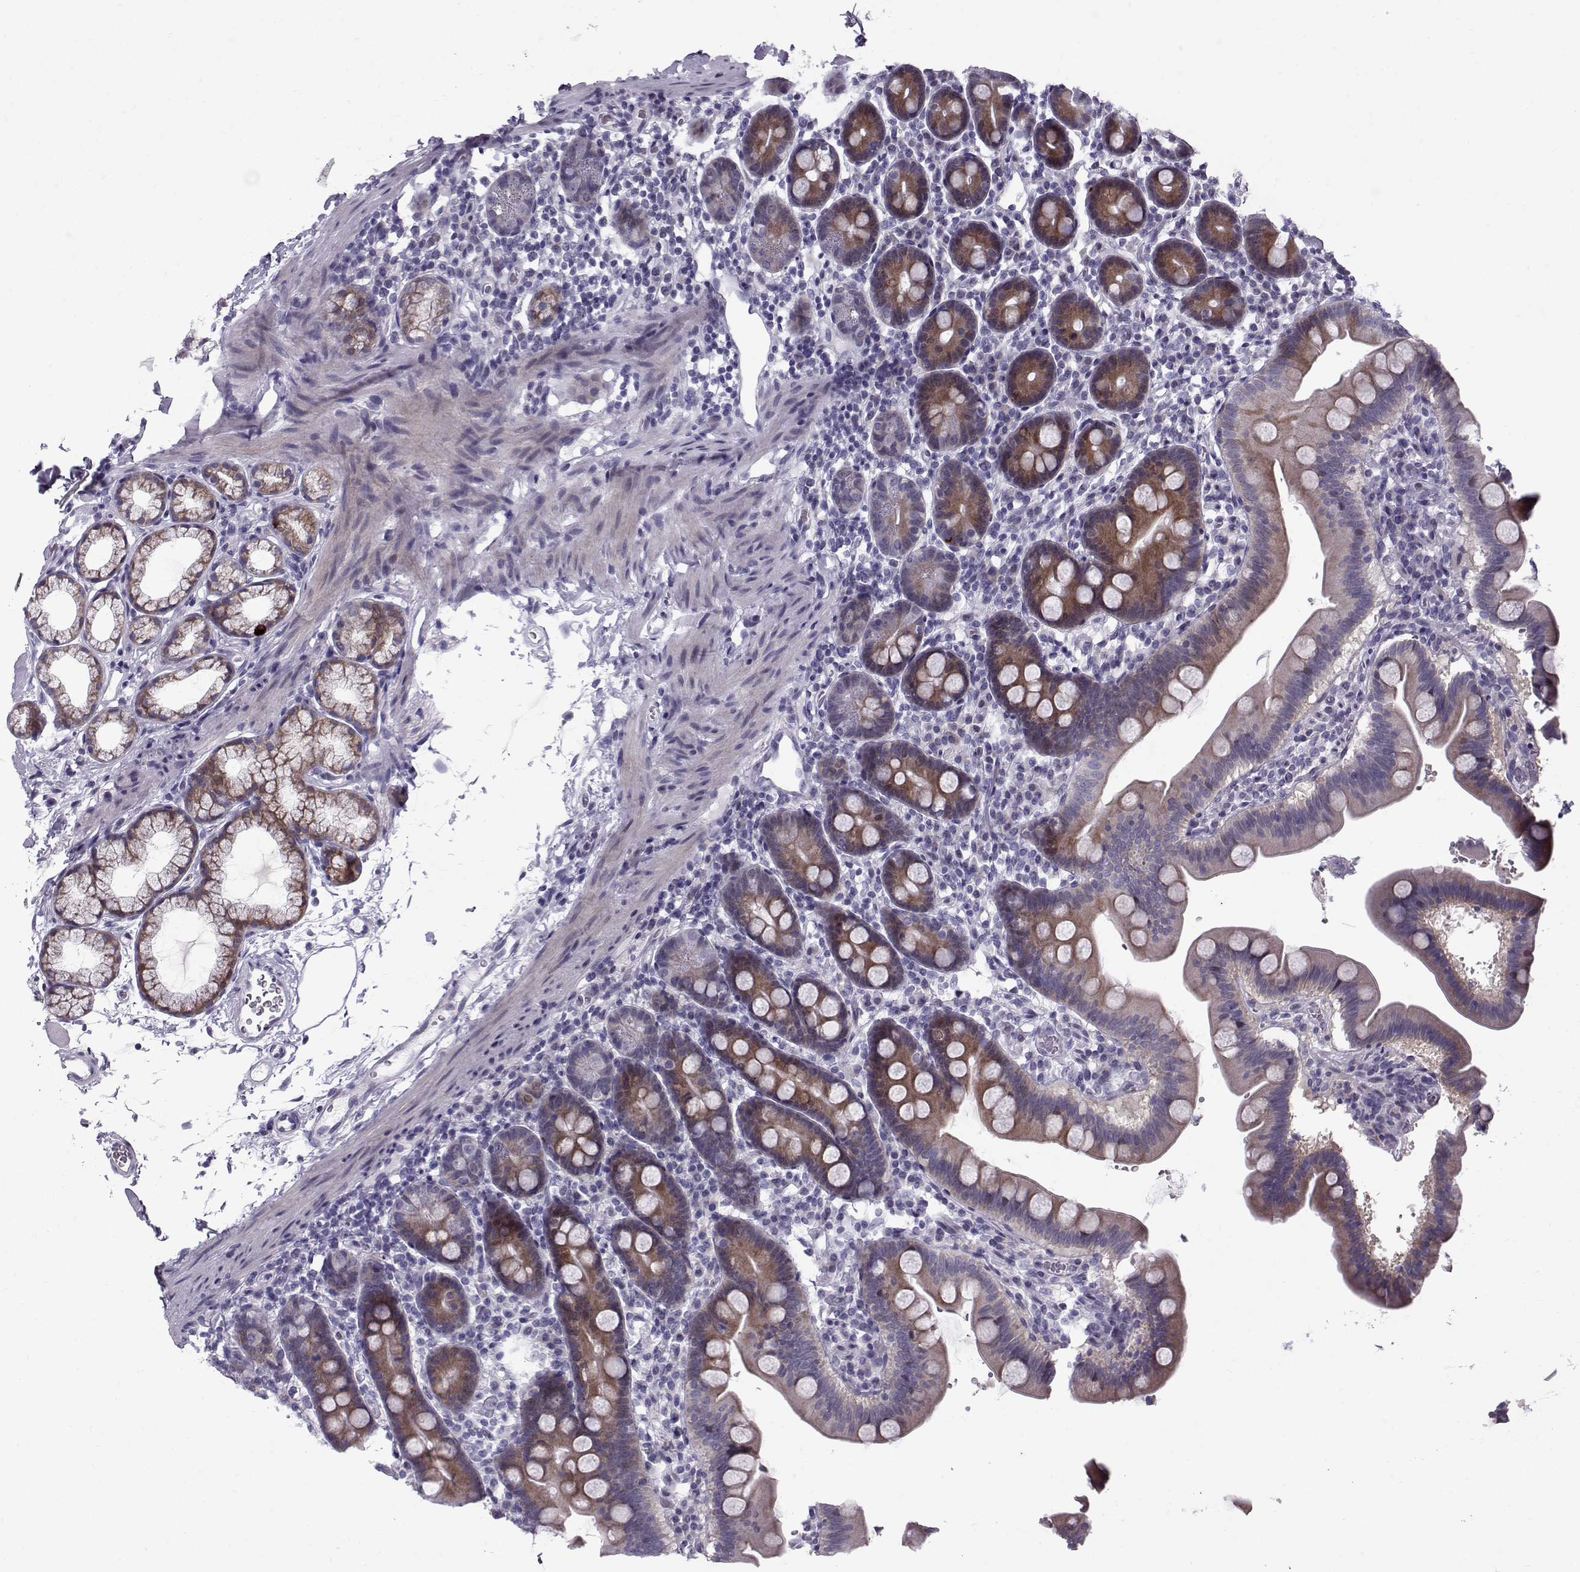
{"staining": {"intensity": "moderate", "quantity": ">75%", "location": "cytoplasmic/membranous"}, "tissue": "duodenum", "cell_type": "Glandular cells", "image_type": "normal", "snomed": [{"axis": "morphology", "description": "Normal tissue, NOS"}, {"axis": "topography", "description": "Duodenum"}], "caption": "A high-resolution photomicrograph shows IHC staining of unremarkable duodenum, which reveals moderate cytoplasmic/membranous expression in about >75% of glandular cells. The staining was performed using DAB, with brown indicating positive protein expression. Nuclei are stained blue with hematoxylin.", "gene": "DMRT3", "patient": {"sex": "male", "age": 59}}